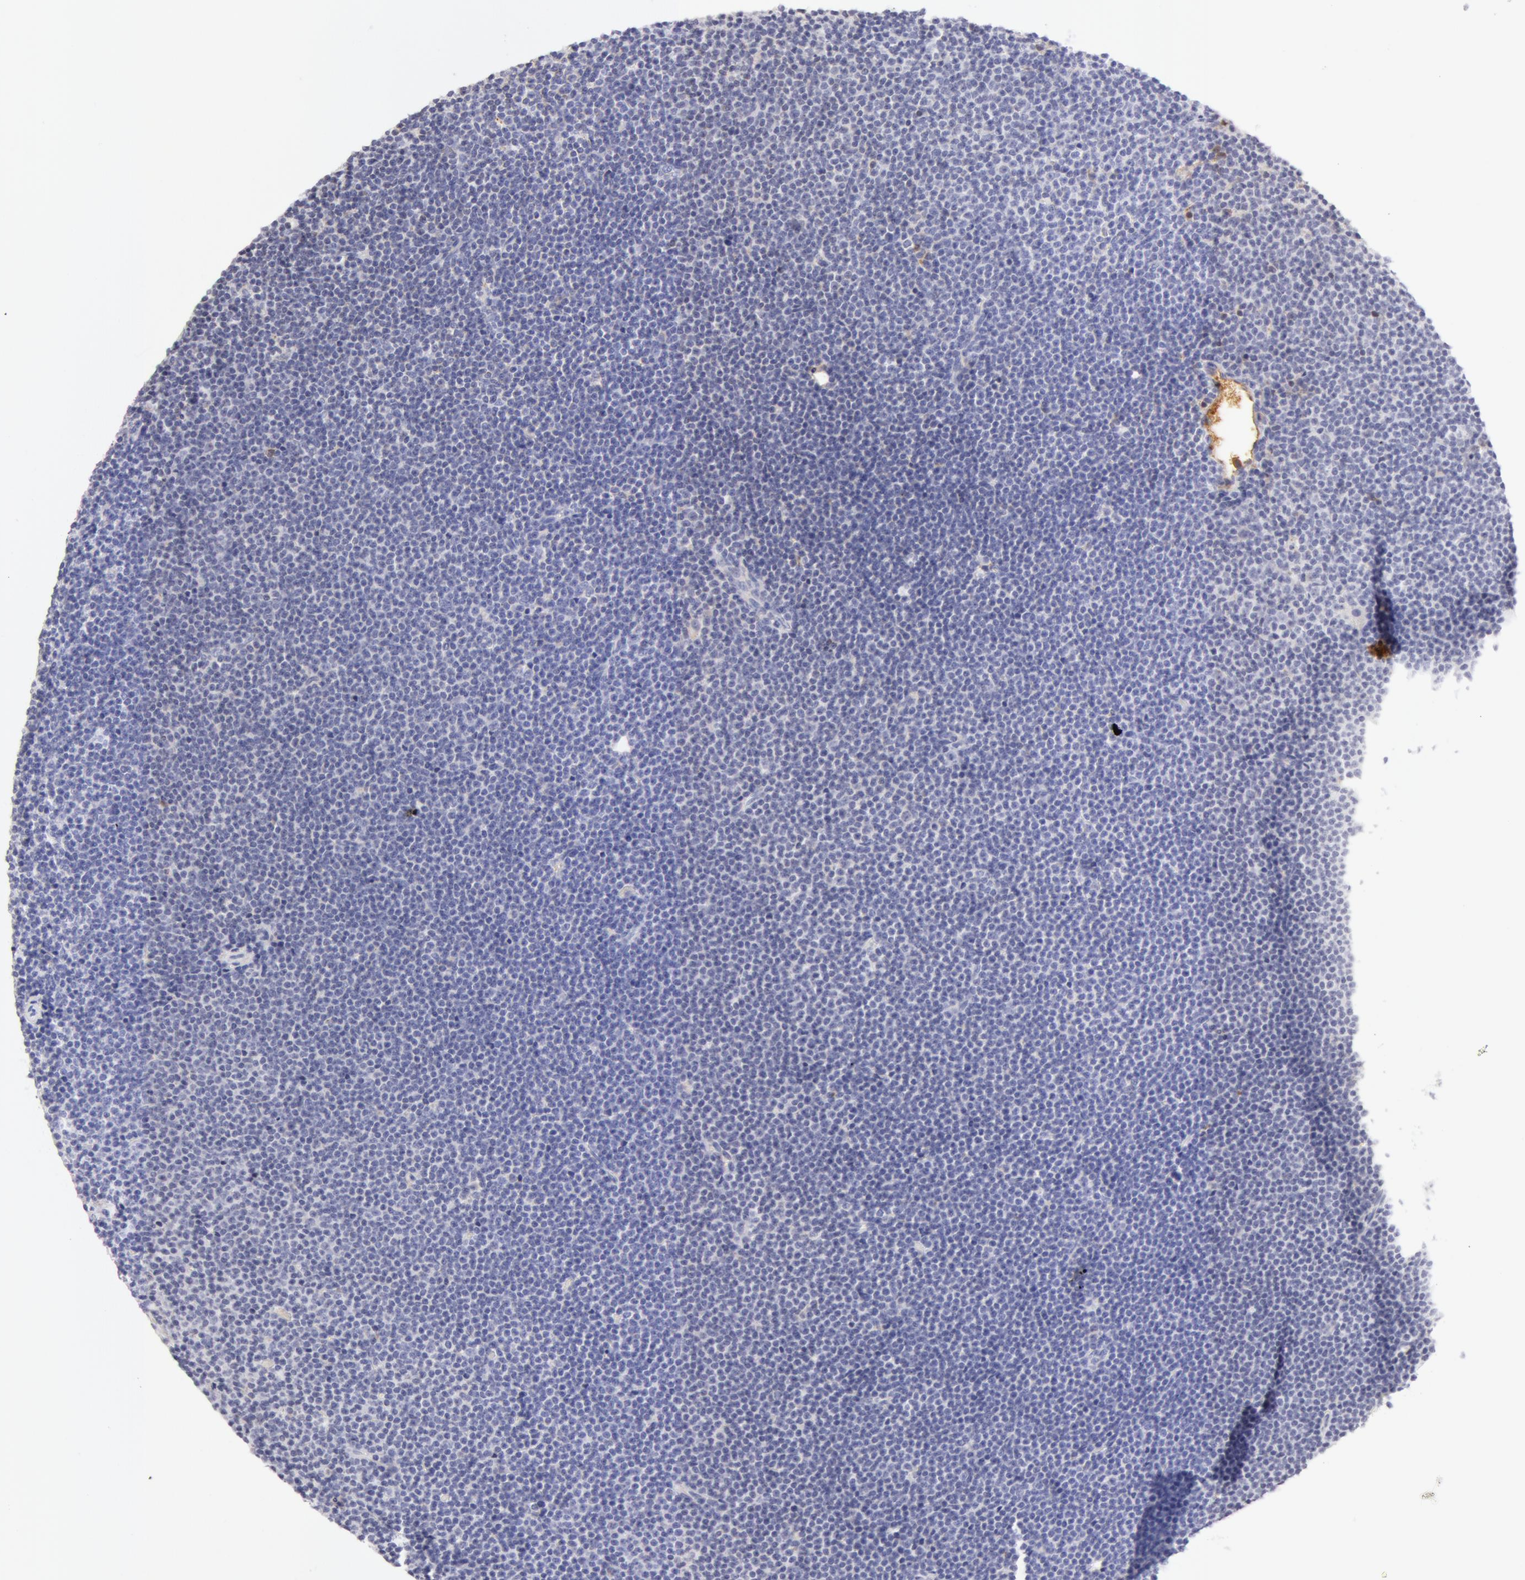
{"staining": {"intensity": "negative", "quantity": "none", "location": "none"}, "tissue": "lymphoma", "cell_type": "Tumor cells", "image_type": "cancer", "snomed": [{"axis": "morphology", "description": "Malignant lymphoma, non-Hodgkin's type, Low grade"}, {"axis": "topography", "description": "Lymph node"}], "caption": "A micrograph of human lymphoma is negative for staining in tumor cells.", "gene": "GC", "patient": {"sex": "female", "age": 69}}